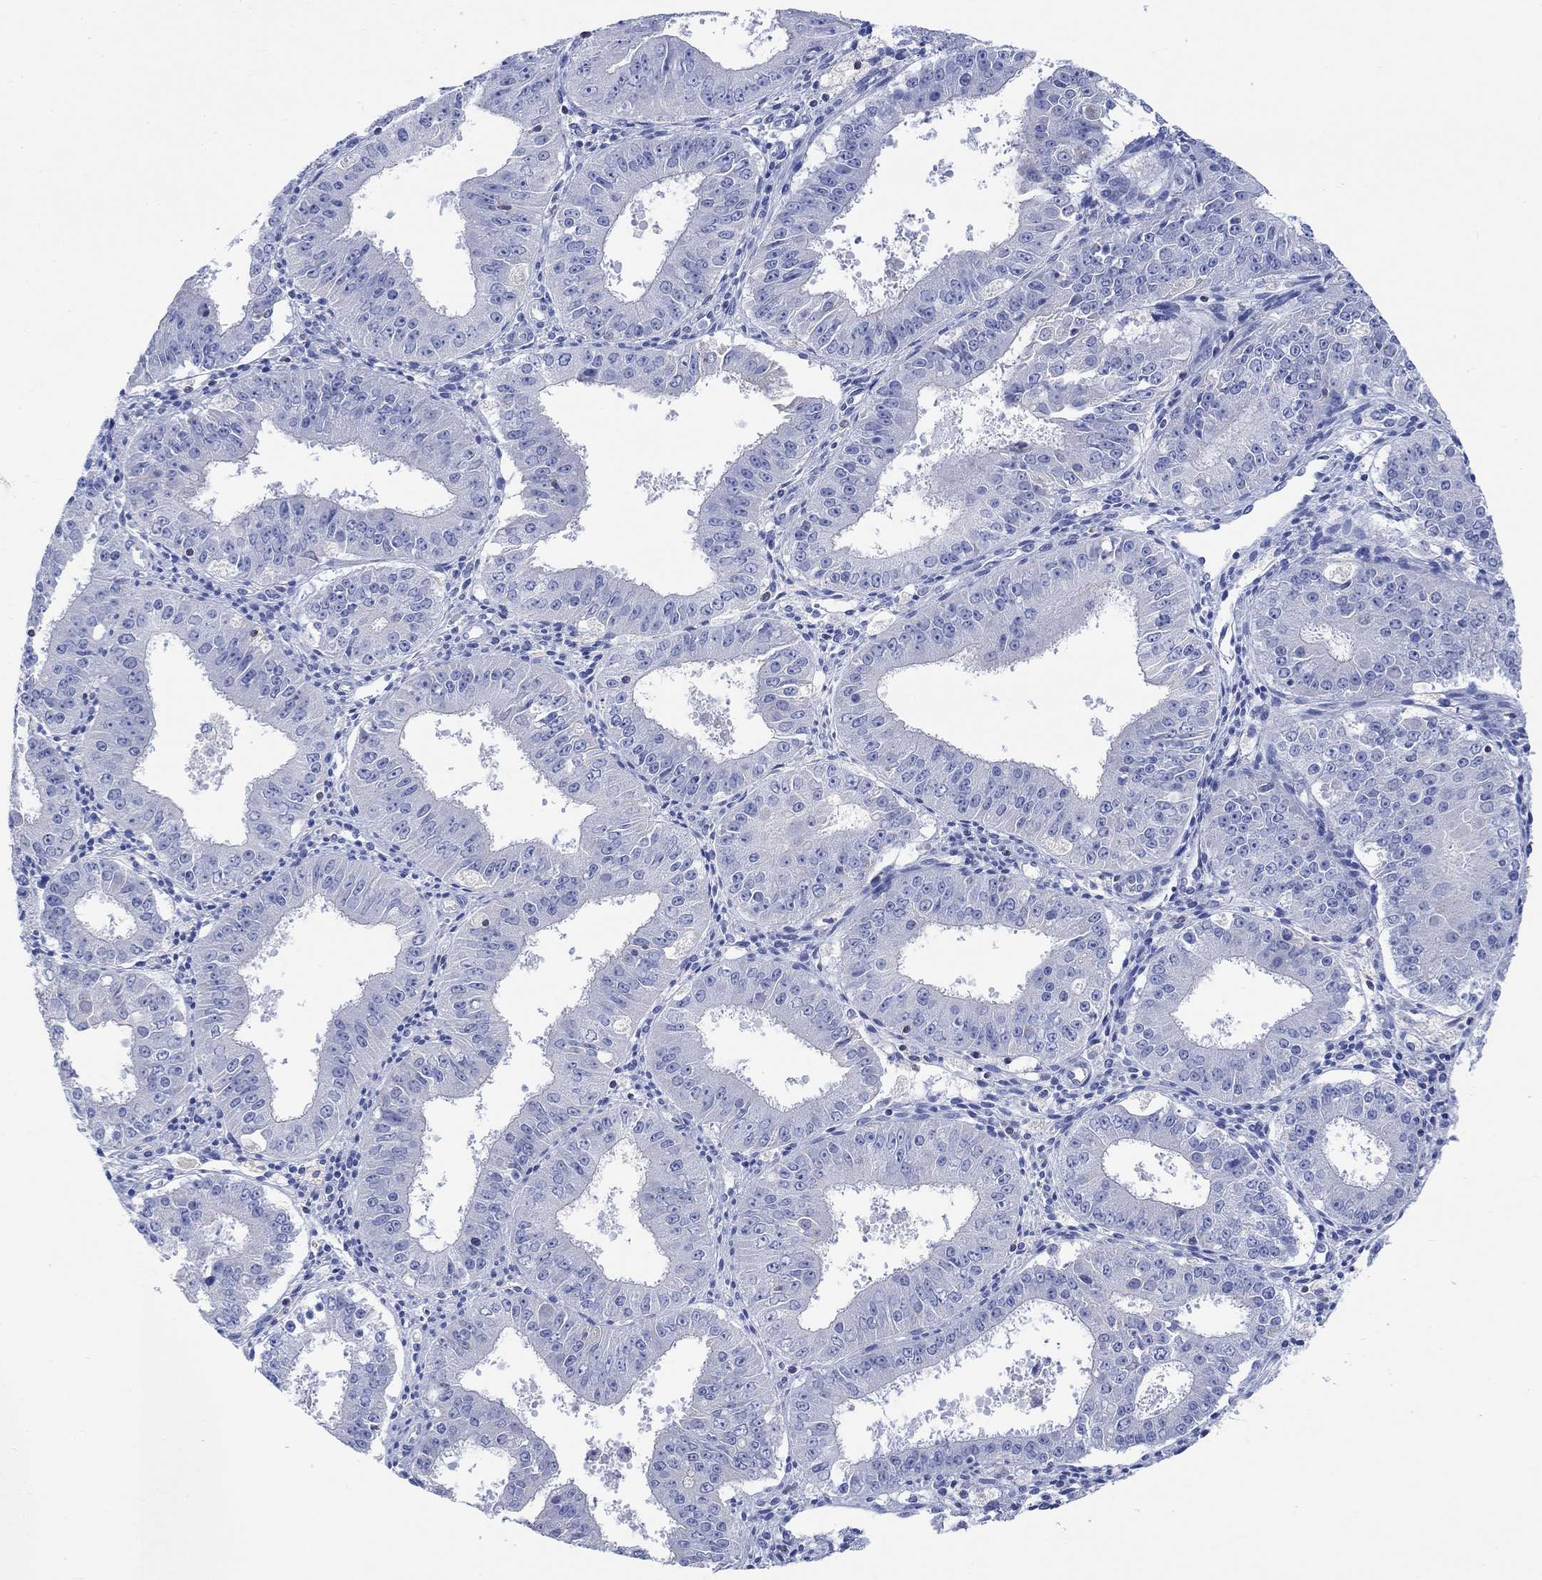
{"staining": {"intensity": "negative", "quantity": "none", "location": "none"}, "tissue": "ovarian cancer", "cell_type": "Tumor cells", "image_type": "cancer", "snomed": [{"axis": "morphology", "description": "Carcinoma, endometroid"}, {"axis": "topography", "description": "Ovary"}], "caption": "The micrograph shows no significant expression in tumor cells of ovarian endometroid carcinoma.", "gene": "GCM1", "patient": {"sex": "female", "age": 42}}